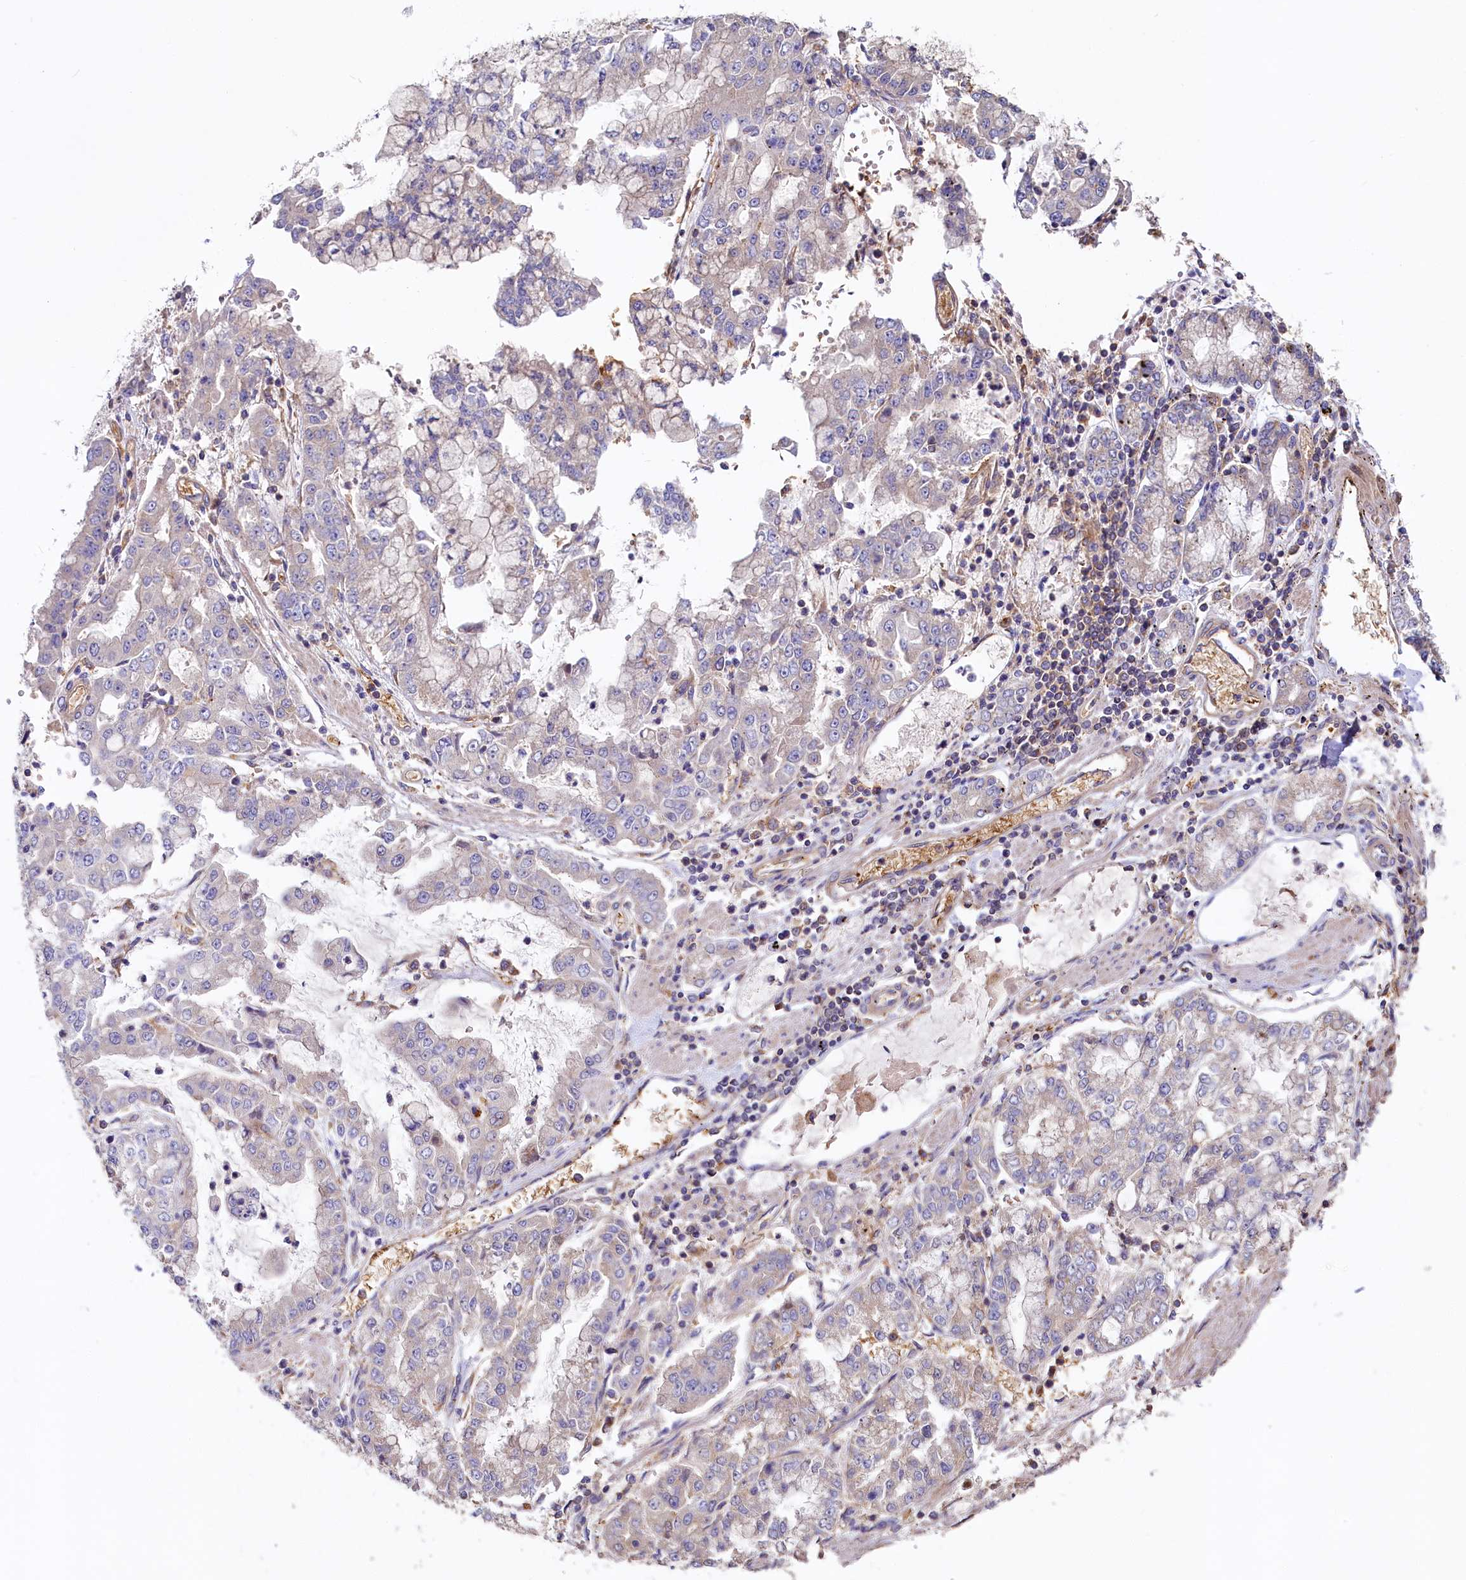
{"staining": {"intensity": "negative", "quantity": "none", "location": "none"}, "tissue": "stomach cancer", "cell_type": "Tumor cells", "image_type": "cancer", "snomed": [{"axis": "morphology", "description": "Adenocarcinoma, NOS"}, {"axis": "topography", "description": "Stomach"}], "caption": "Stomach cancer stained for a protein using IHC reveals no staining tumor cells.", "gene": "PPIP5K1", "patient": {"sex": "male", "age": 76}}